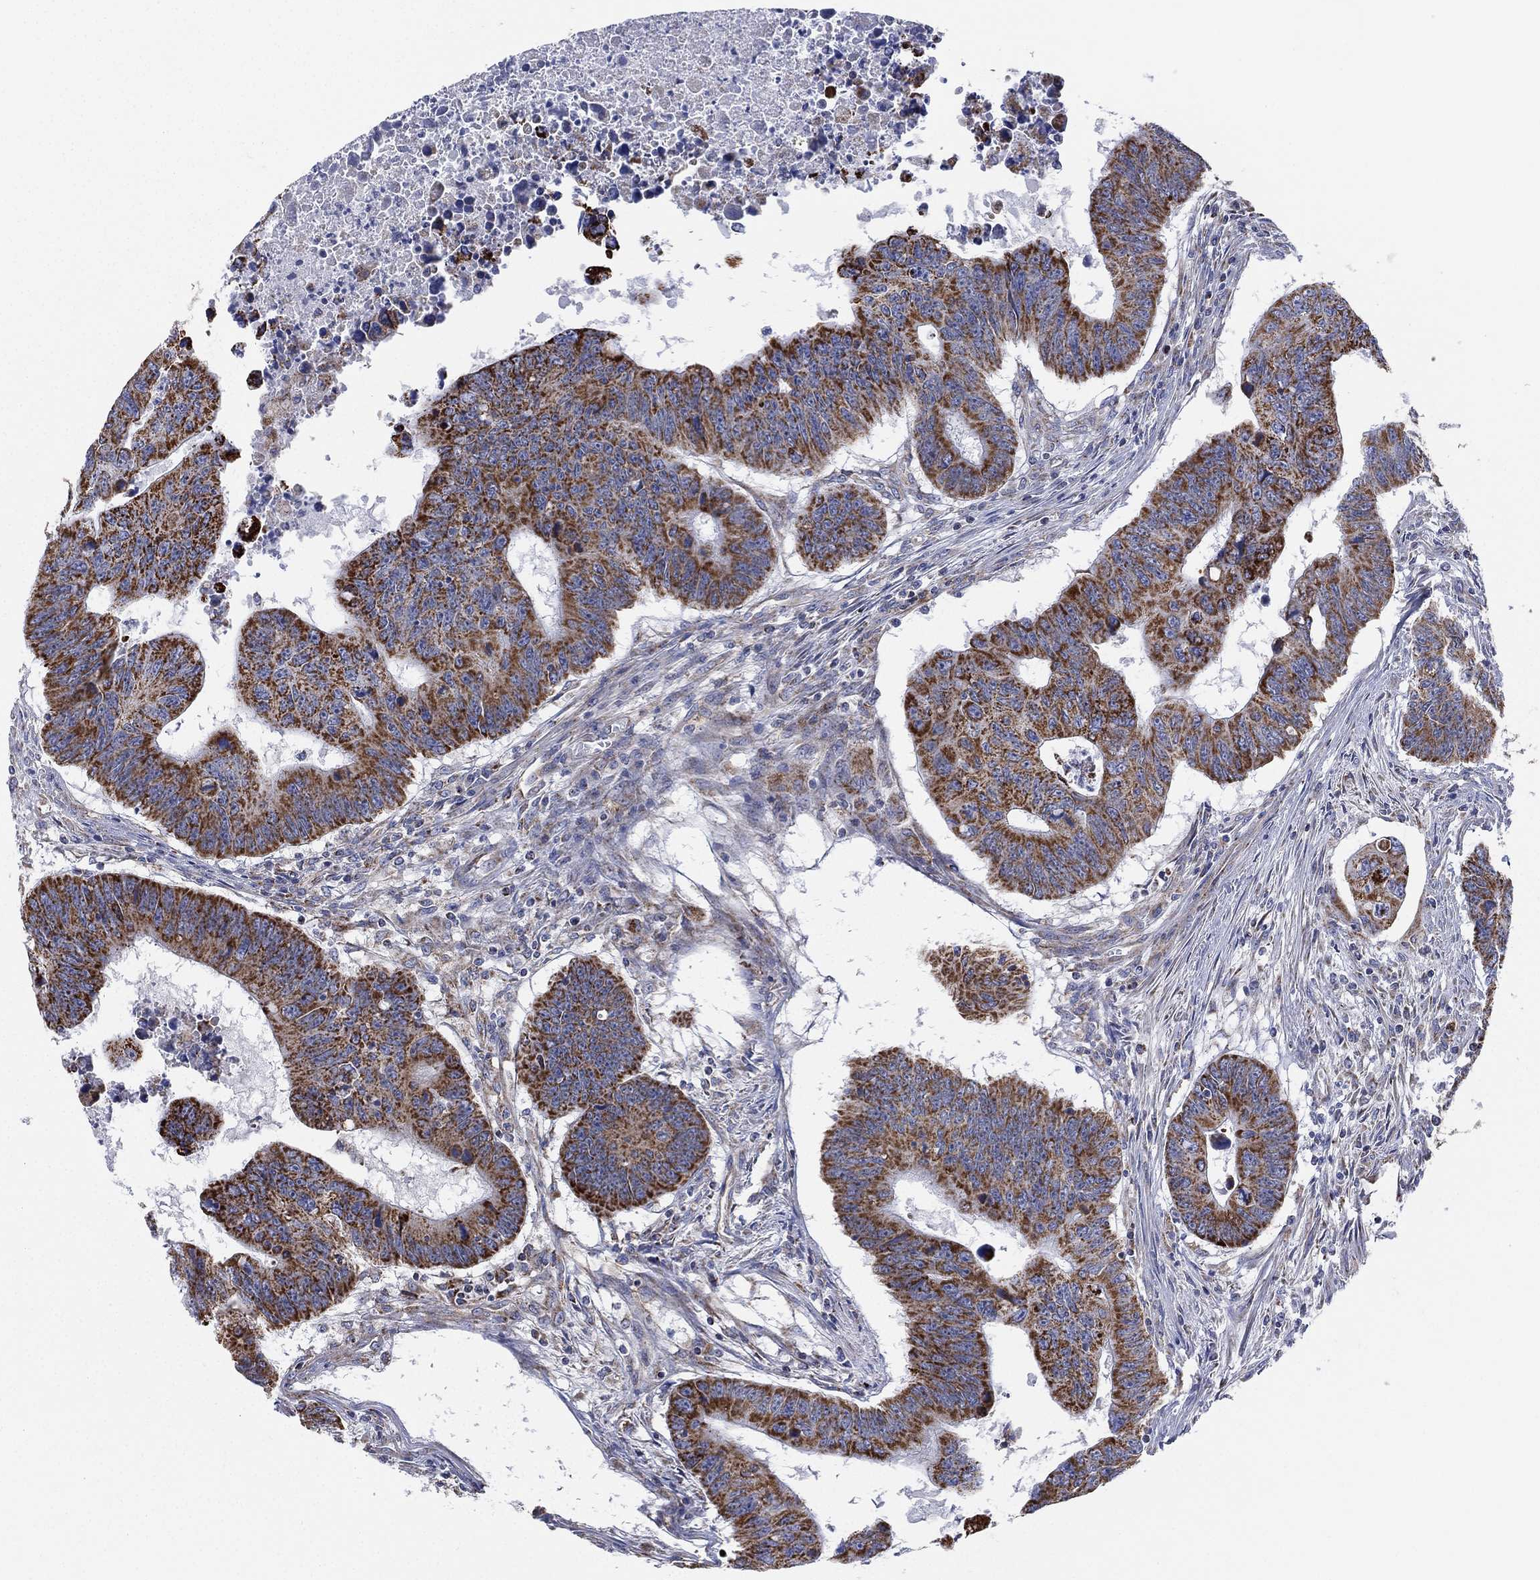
{"staining": {"intensity": "strong", "quantity": "<25%", "location": "cytoplasmic/membranous"}, "tissue": "colorectal cancer", "cell_type": "Tumor cells", "image_type": "cancer", "snomed": [{"axis": "morphology", "description": "Adenocarcinoma, NOS"}, {"axis": "topography", "description": "Rectum"}], "caption": "Strong cytoplasmic/membranous expression for a protein is present in approximately <25% of tumor cells of colorectal cancer (adenocarcinoma) using immunohistochemistry.", "gene": "INA", "patient": {"sex": "female", "age": 85}}